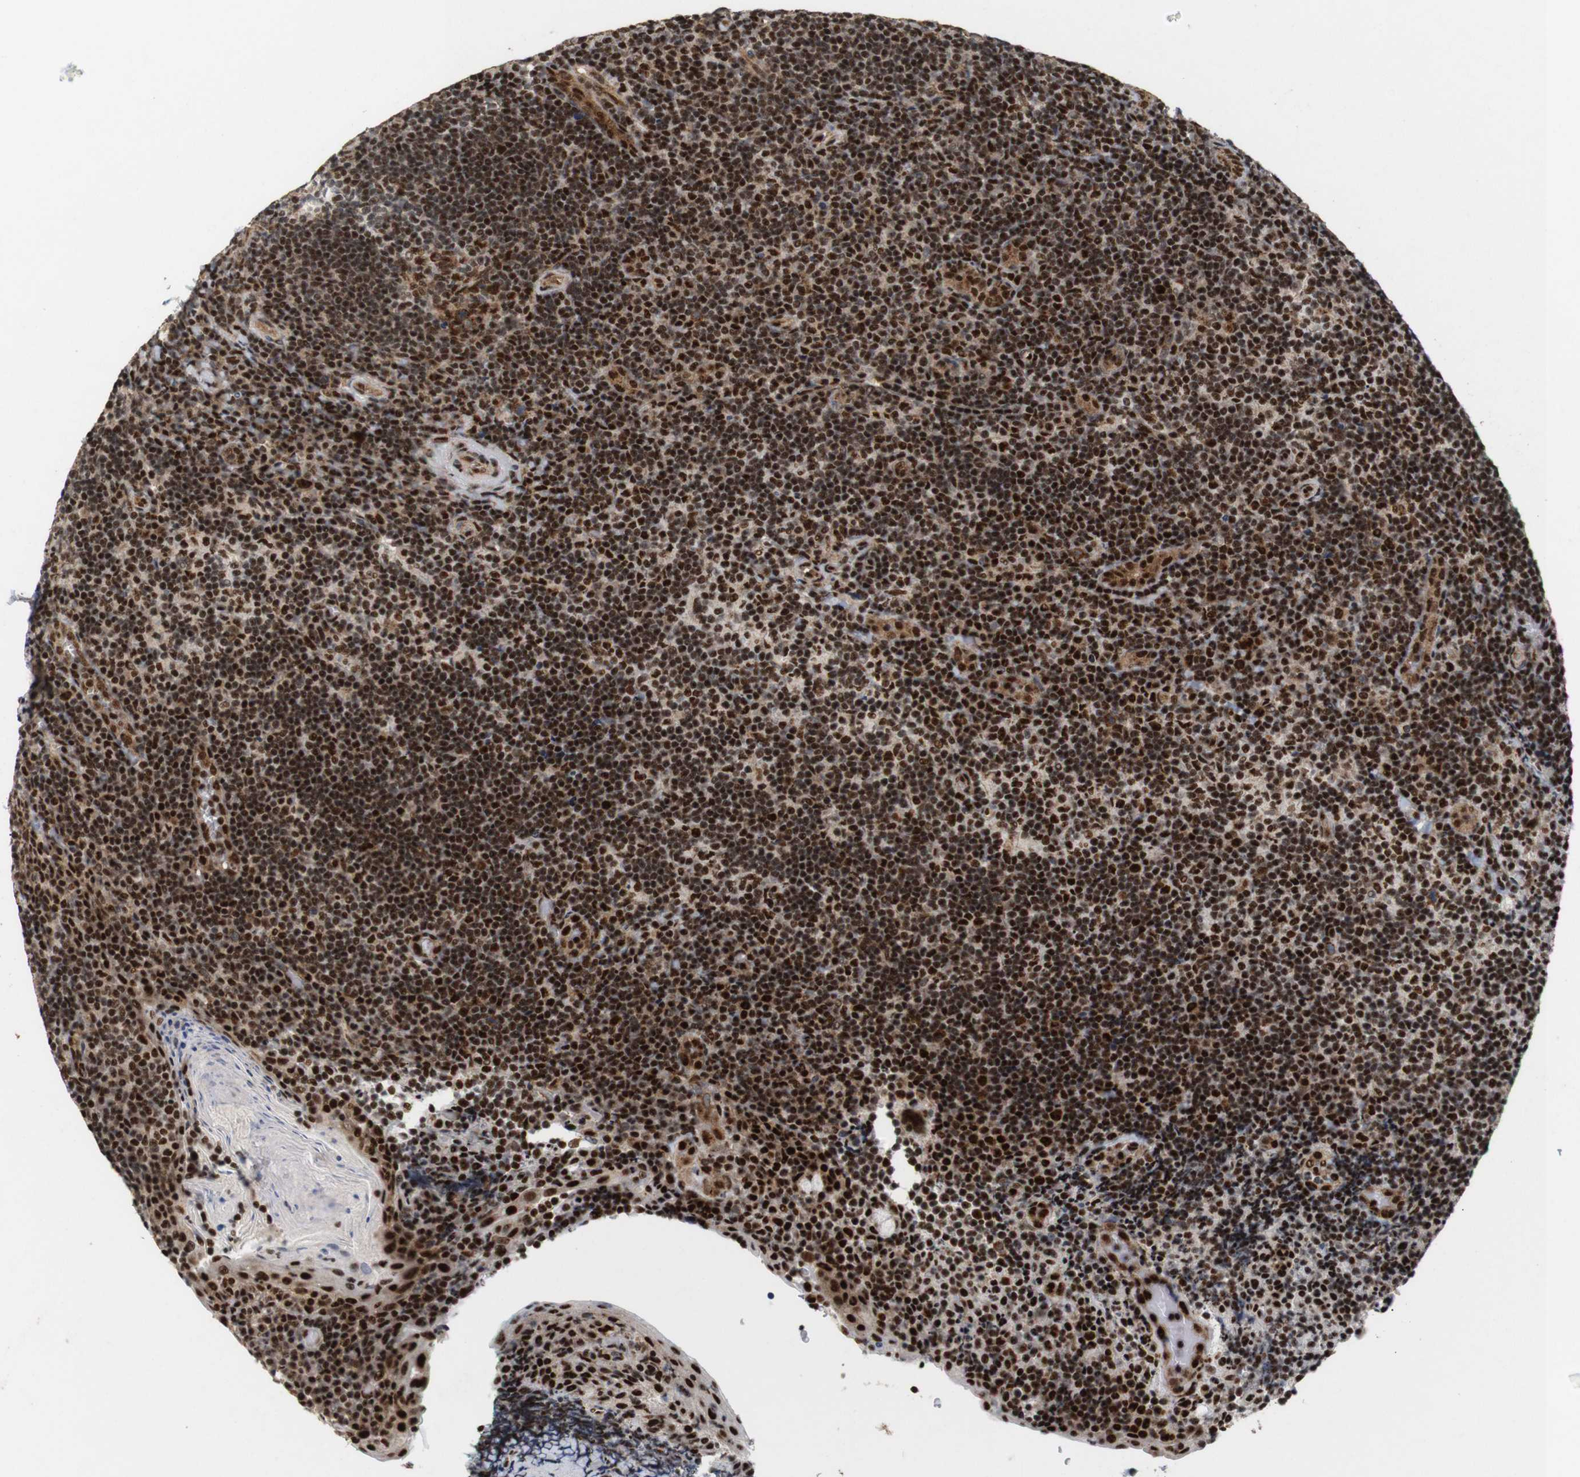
{"staining": {"intensity": "strong", "quantity": ">75%", "location": "nuclear"}, "tissue": "tonsil", "cell_type": "Germinal center cells", "image_type": "normal", "snomed": [{"axis": "morphology", "description": "Normal tissue, NOS"}, {"axis": "topography", "description": "Tonsil"}], "caption": "DAB immunohistochemical staining of unremarkable tonsil exhibits strong nuclear protein expression in about >75% of germinal center cells.", "gene": "PYM1", "patient": {"sex": "male", "age": 37}}